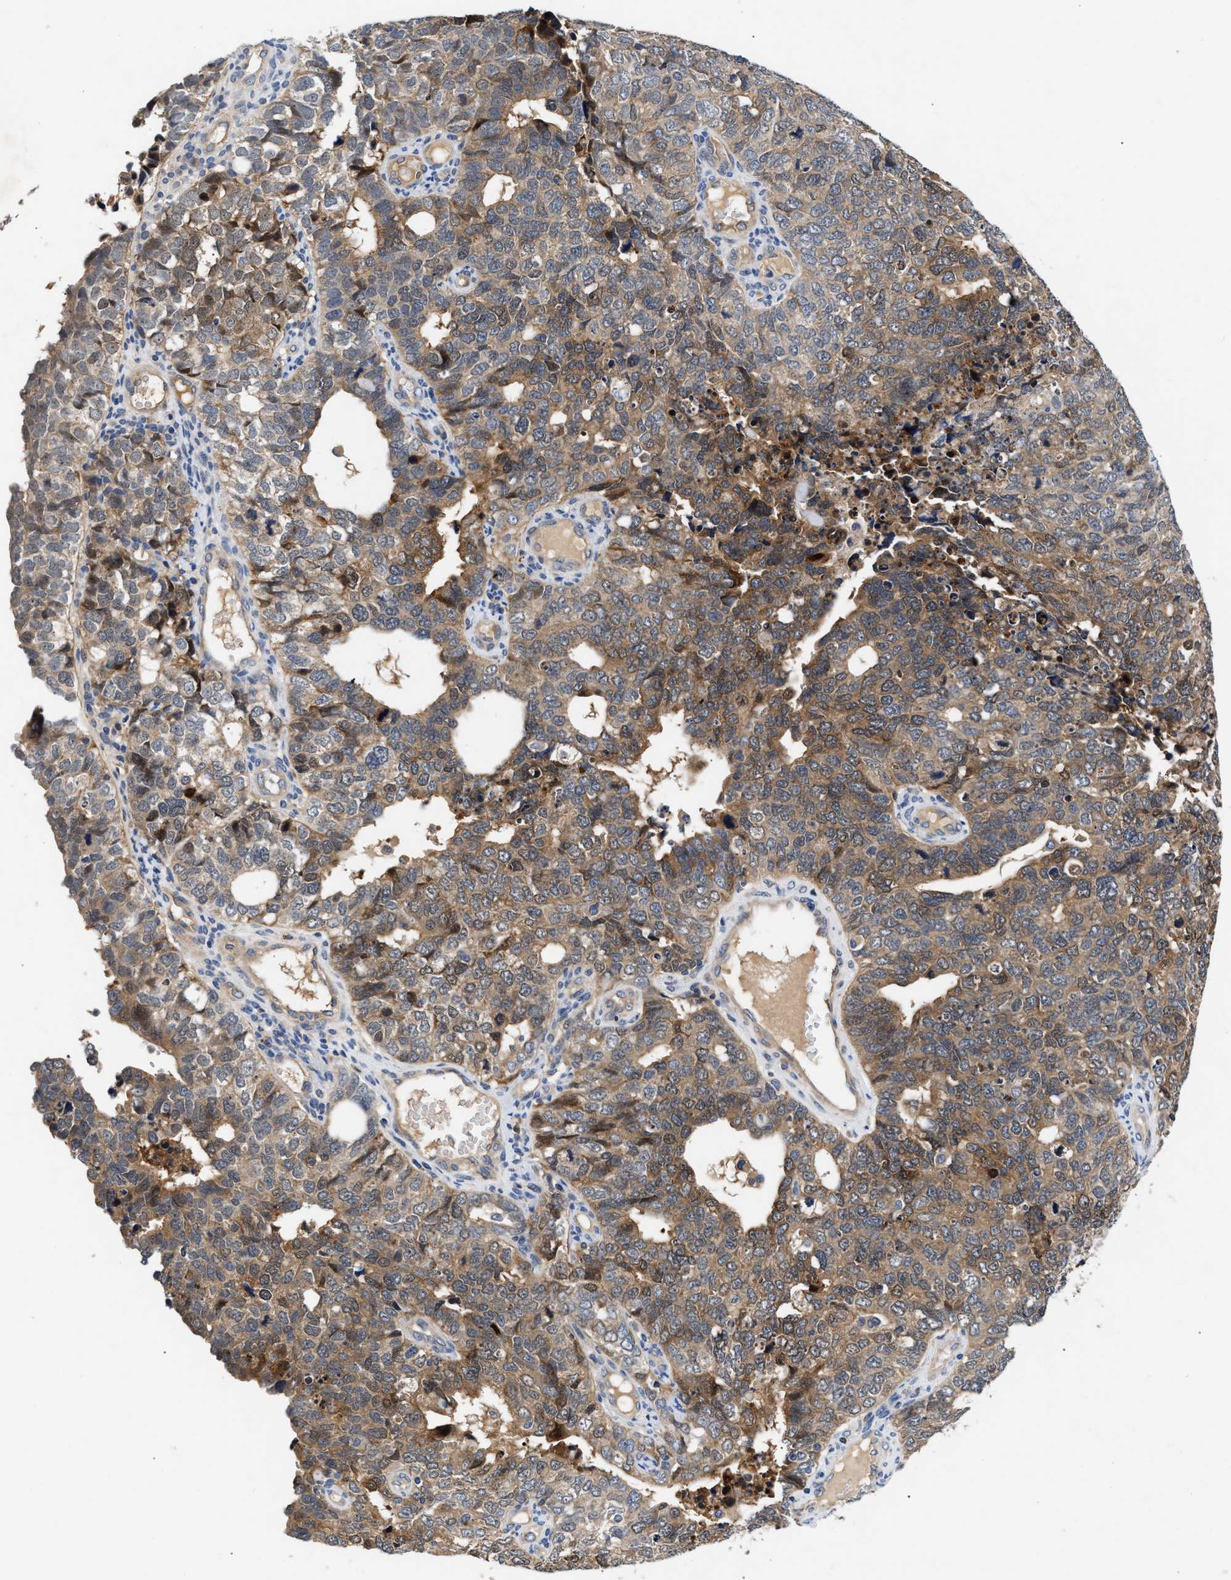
{"staining": {"intensity": "moderate", "quantity": ">75%", "location": "cytoplasmic/membranous"}, "tissue": "cervical cancer", "cell_type": "Tumor cells", "image_type": "cancer", "snomed": [{"axis": "morphology", "description": "Squamous cell carcinoma, NOS"}, {"axis": "topography", "description": "Cervix"}], "caption": "Tumor cells reveal moderate cytoplasmic/membranous staining in approximately >75% of cells in squamous cell carcinoma (cervical). (Stains: DAB (3,3'-diaminobenzidine) in brown, nuclei in blue, Microscopy: brightfield microscopy at high magnification).", "gene": "CCDC146", "patient": {"sex": "female", "age": 63}}